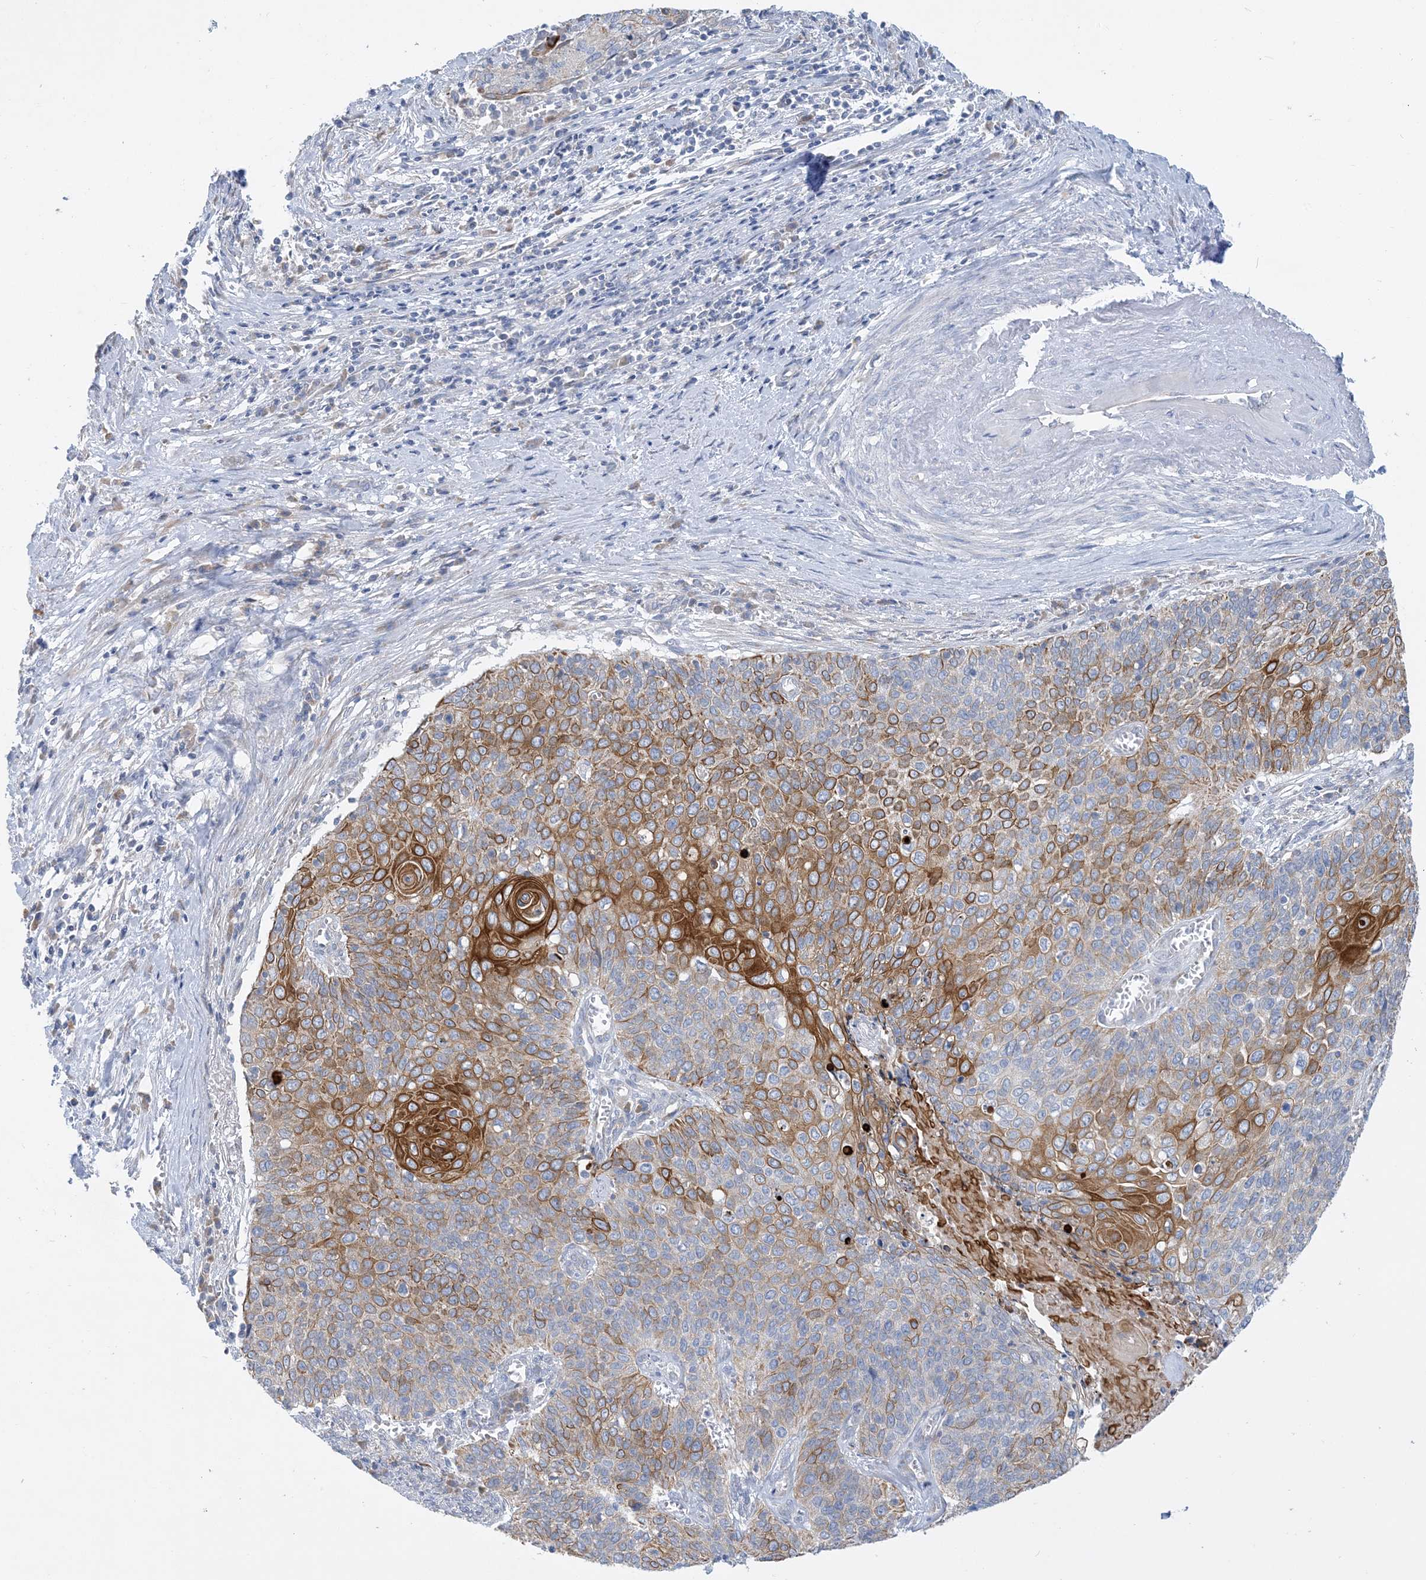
{"staining": {"intensity": "moderate", "quantity": "25%-75%", "location": "cytoplasmic/membranous"}, "tissue": "cervical cancer", "cell_type": "Tumor cells", "image_type": "cancer", "snomed": [{"axis": "morphology", "description": "Squamous cell carcinoma, NOS"}, {"axis": "topography", "description": "Cervix"}], "caption": "Immunohistochemical staining of human cervical squamous cell carcinoma demonstrates moderate cytoplasmic/membranous protein staining in about 25%-75% of tumor cells.", "gene": "ZCCHC18", "patient": {"sex": "female", "age": 39}}